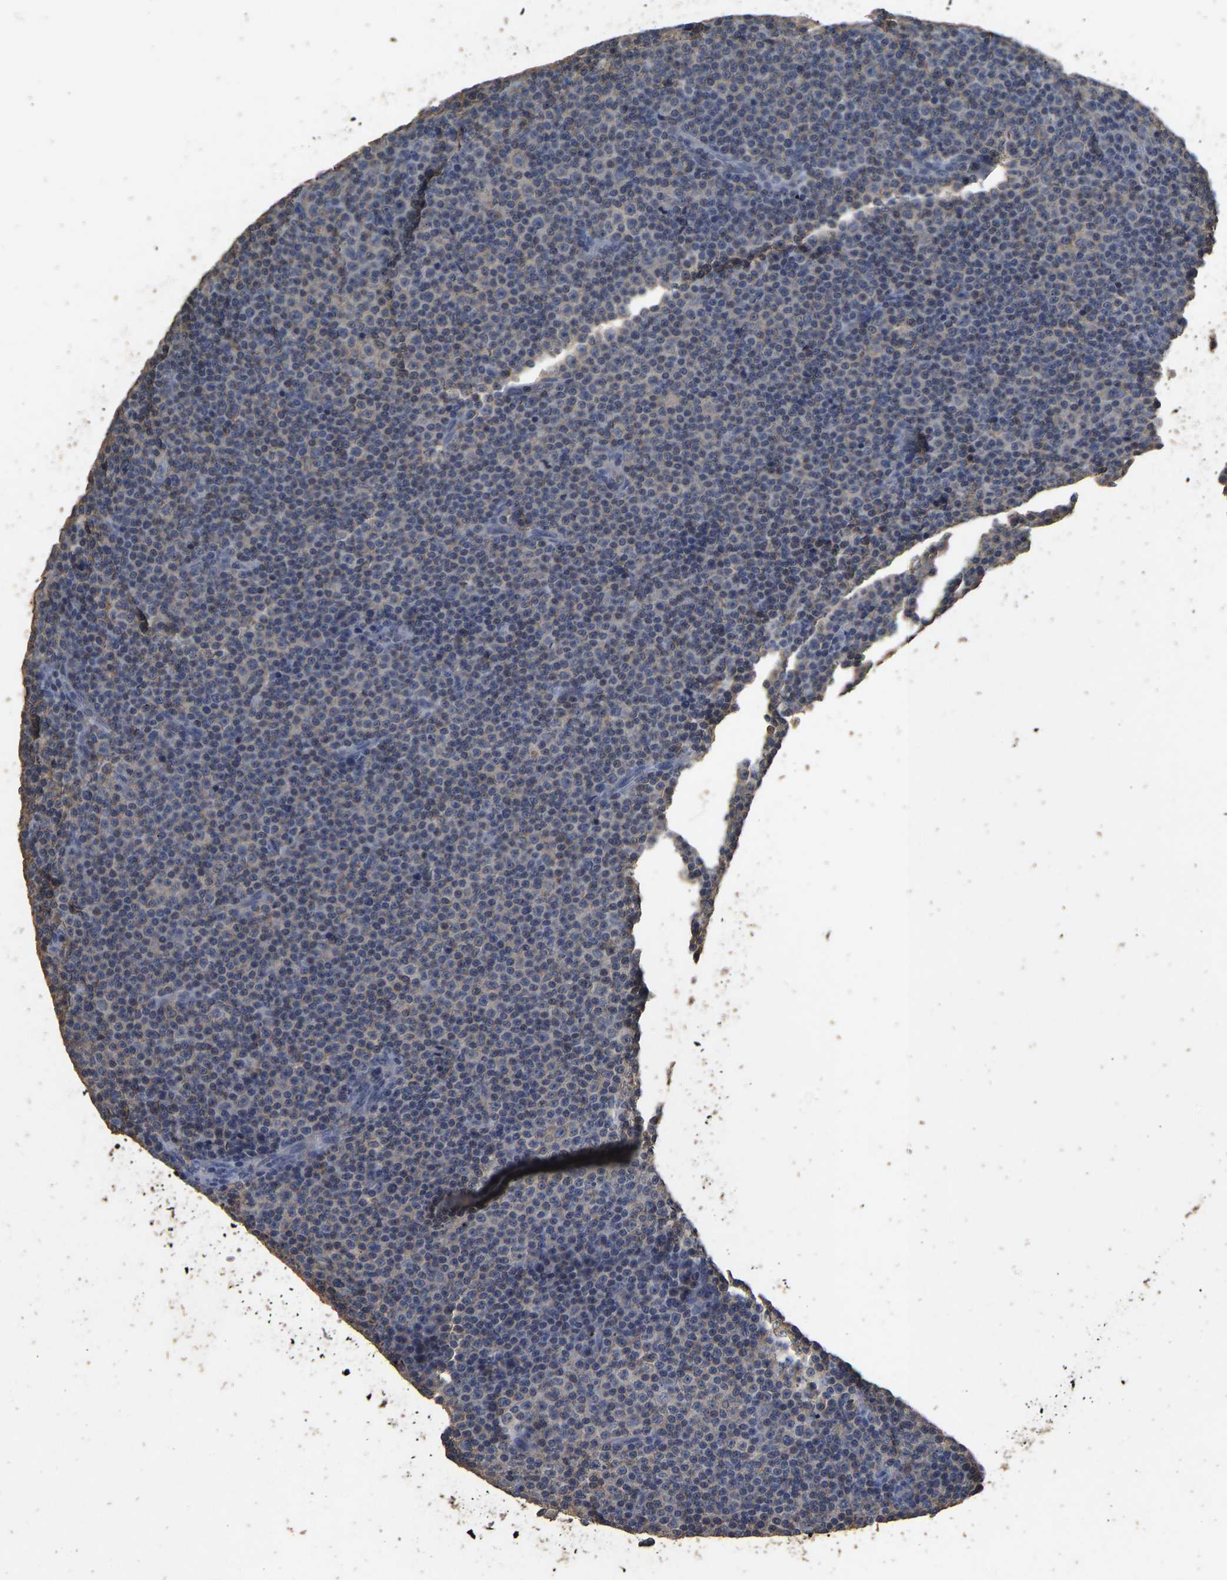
{"staining": {"intensity": "weak", "quantity": "25%-75%", "location": "cytoplasmic/membranous"}, "tissue": "lymphoma", "cell_type": "Tumor cells", "image_type": "cancer", "snomed": [{"axis": "morphology", "description": "Malignant lymphoma, non-Hodgkin's type, Low grade"}, {"axis": "topography", "description": "Lymph node"}], "caption": "Immunohistochemistry (IHC) of lymphoma shows low levels of weak cytoplasmic/membranous positivity in about 25%-75% of tumor cells. (DAB IHC with brightfield microscopy, high magnification).", "gene": "CIDEC", "patient": {"sex": "female", "age": 67}}